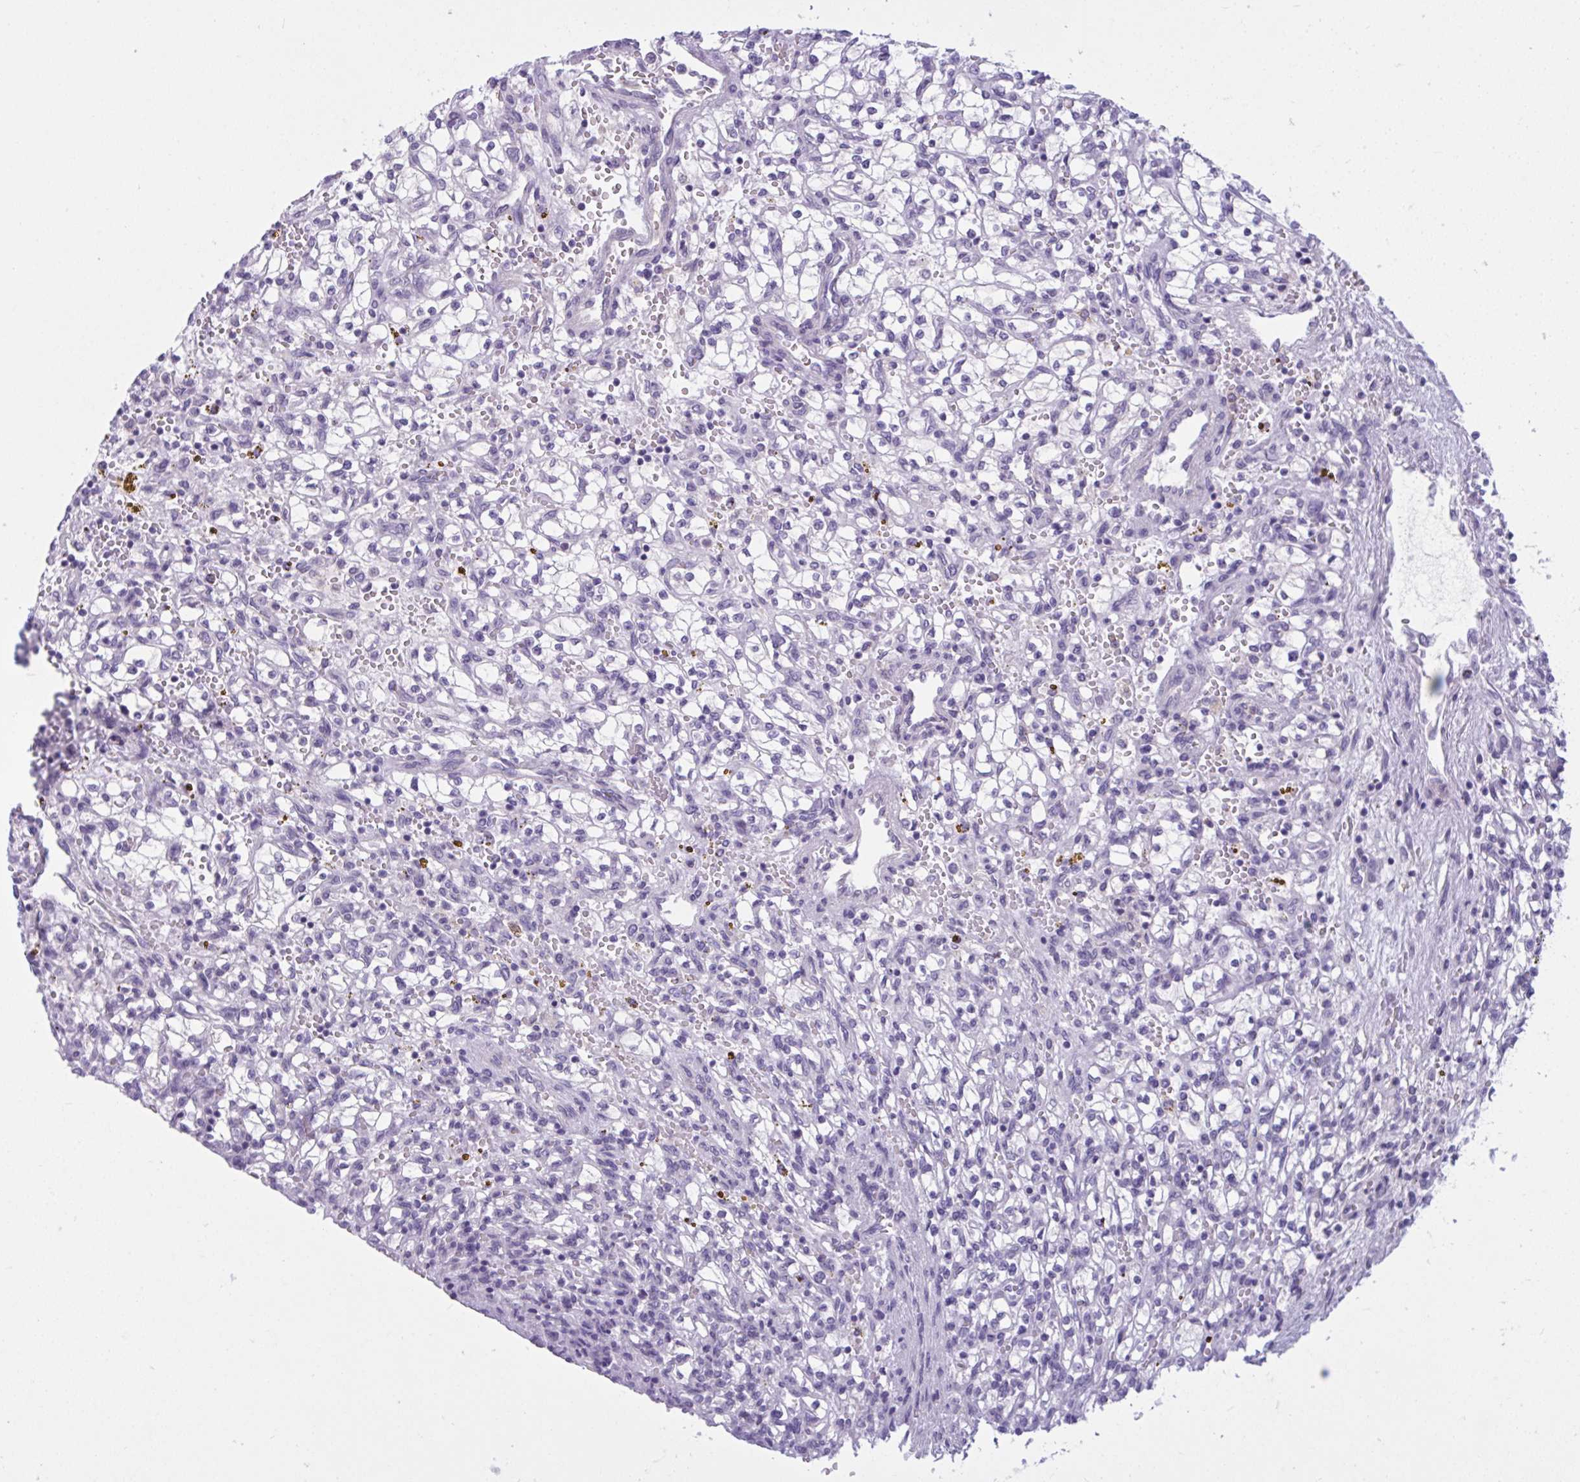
{"staining": {"intensity": "negative", "quantity": "none", "location": "none"}, "tissue": "renal cancer", "cell_type": "Tumor cells", "image_type": "cancer", "snomed": [{"axis": "morphology", "description": "Adenocarcinoma, NOS"}, {"axis": "topography", "description": "Kidney"}], "caption": "Tumor cells are negative for brown protein staining in renal cancer (adenocarcinoma).", "gene": "WNT9B", "patient": {"sex": "female", "age": 64}}